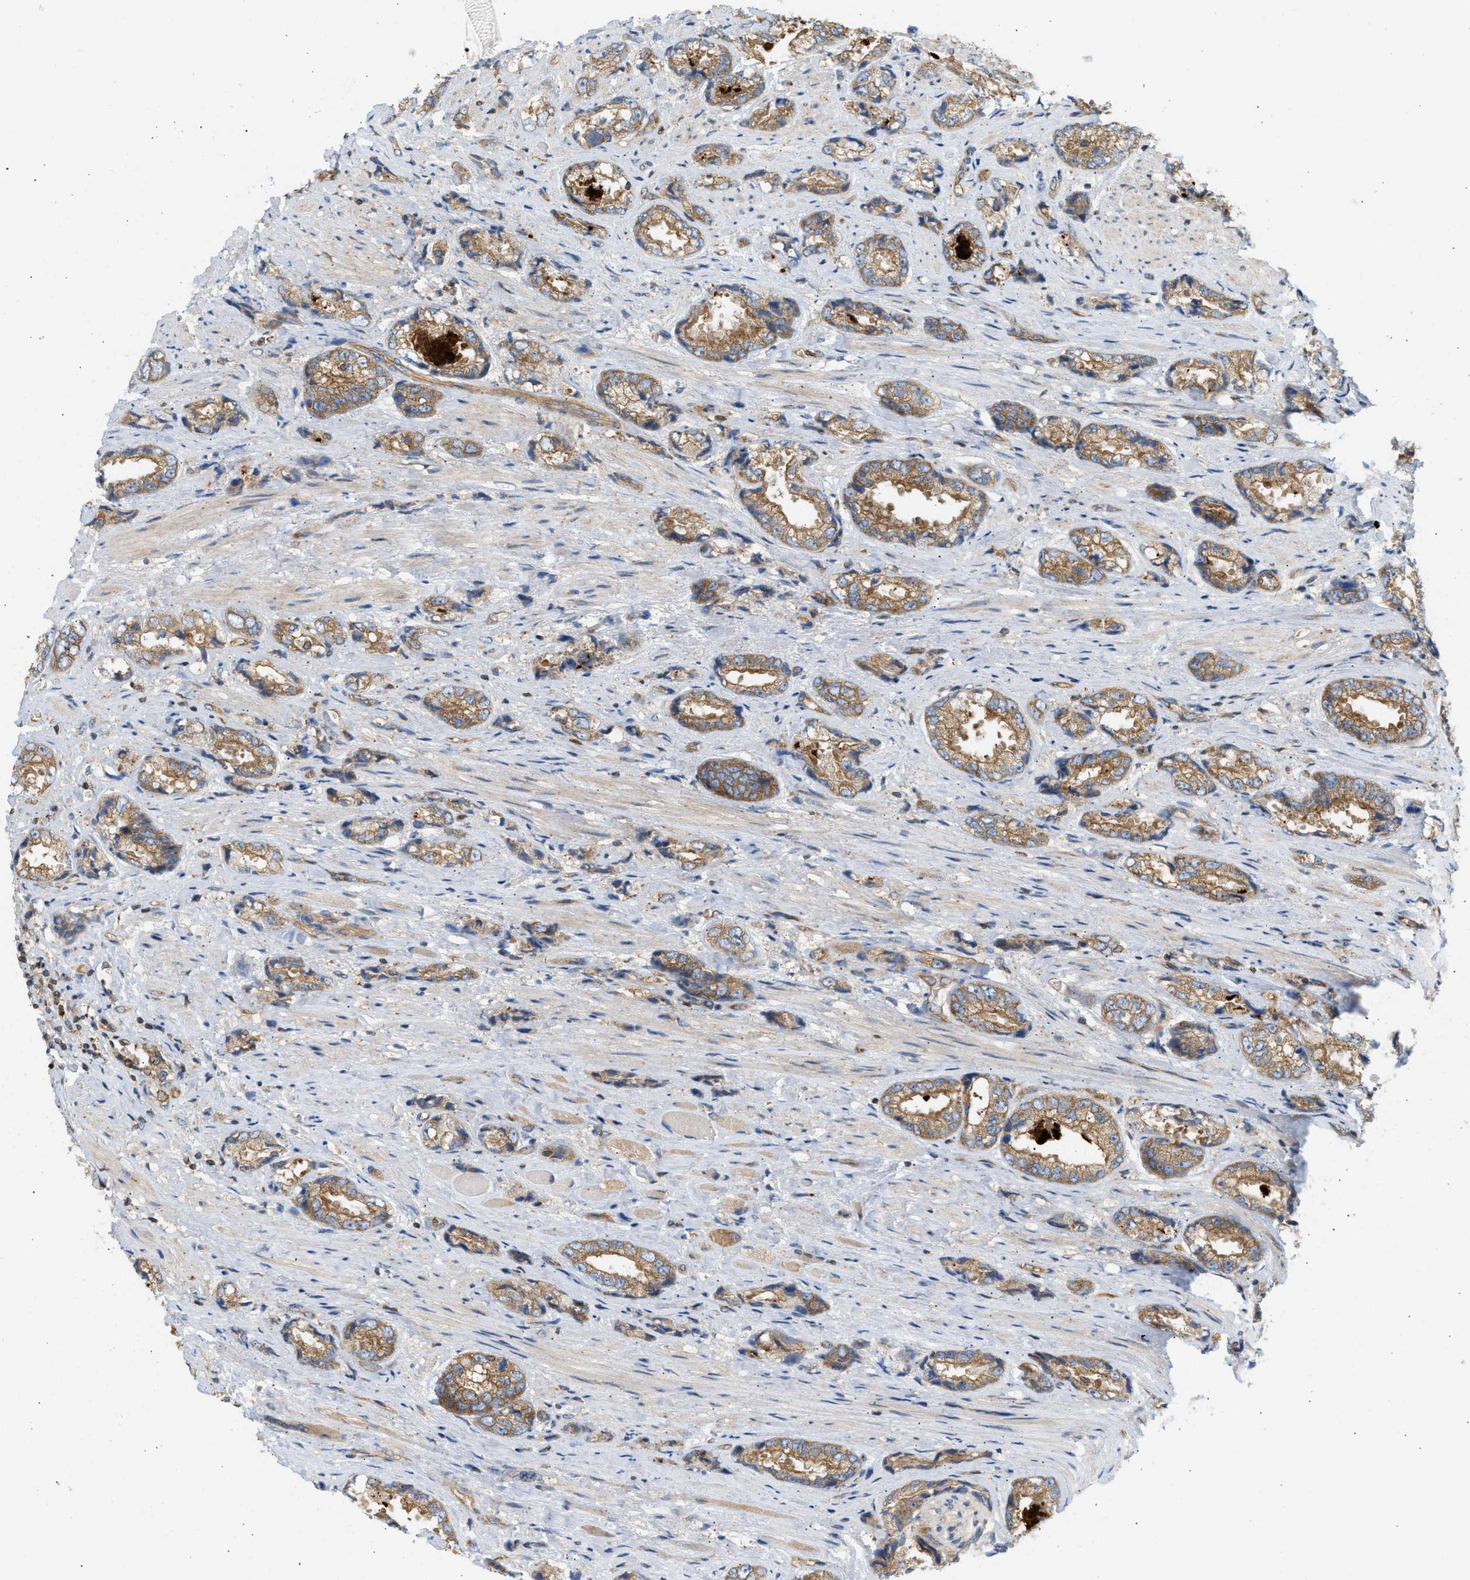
{"staining": {"intensity": "moderate", "quantity": ">75%", "location": "cytoplasmic/membranous"}, "tissue": "prostate cancer", "cell_type": "Tumor cells", "image_type": "cancer", "snomed": [{"axis": "morphology", "description": "Adenocarcinoma, High grade"}, {"axis": "topography", "description": "Prostate"}], "caption": "Human prostate high-grade adenocarcinoma stained with a protein marker demonstrates moderate staining in tumor cells.", "gene": "STRN", "patient": {"sex": "male", "age": 61}}